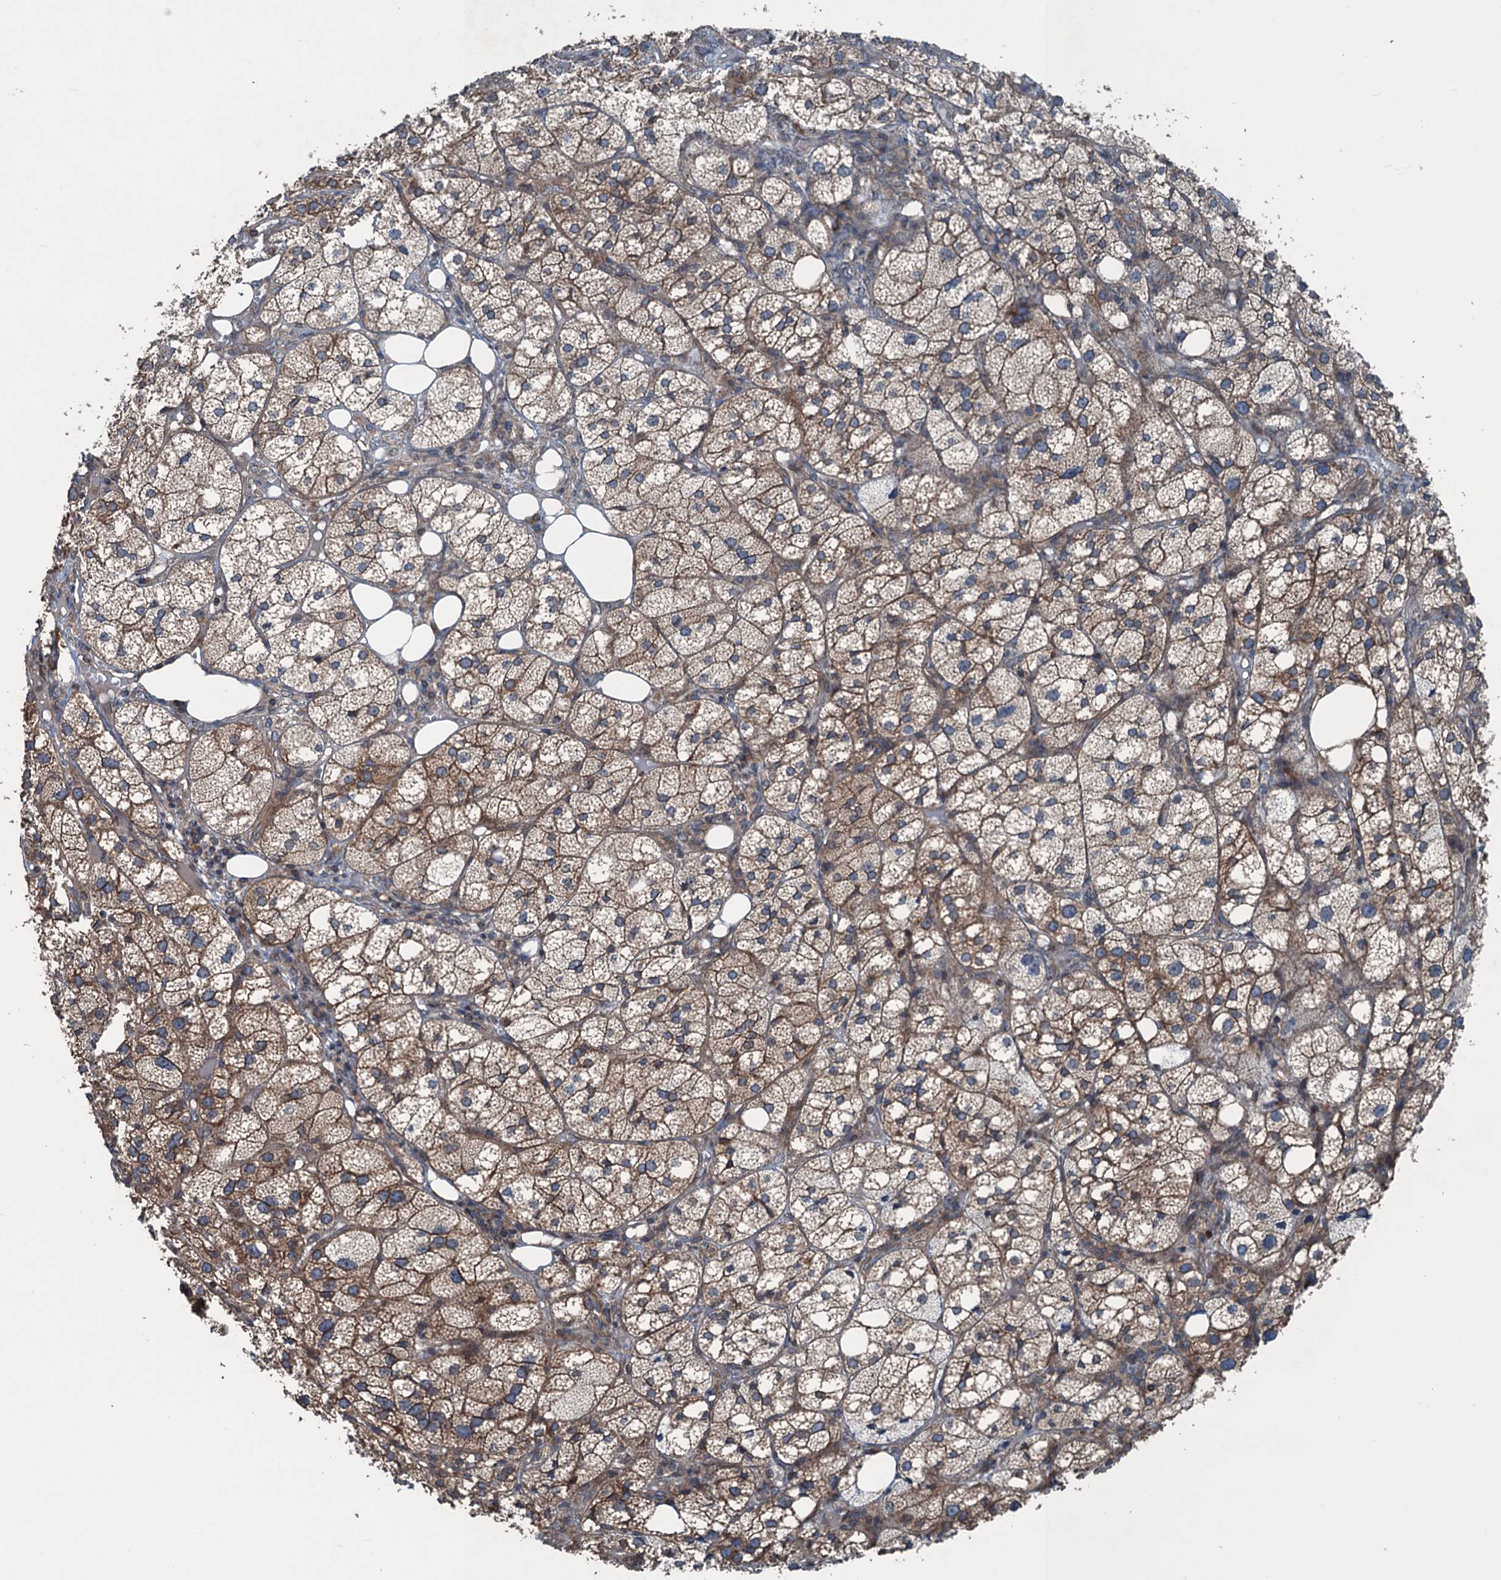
{"staining": {"intensity": "moderate", "quantity": ">75%", "location": "cytoplasmic/membranous"}, "tissue": "adrenal gland", "cell_type": "Glandular cells", "image_type": "normal", "snomed": [{"axis": "morphology", "description": "Normal tissue, NOS"}, {"axis": "topography", "description": "Adrenal gland"}], "caption": "Immunohistochemical staining of unremarkable human adrenal gland displays medium levels of moderate cytoplasmic/membranous staining in about >75% of glandular cells.", "gene": "TRAPPC8", "patient": {"sex": "female", "age": 61}}